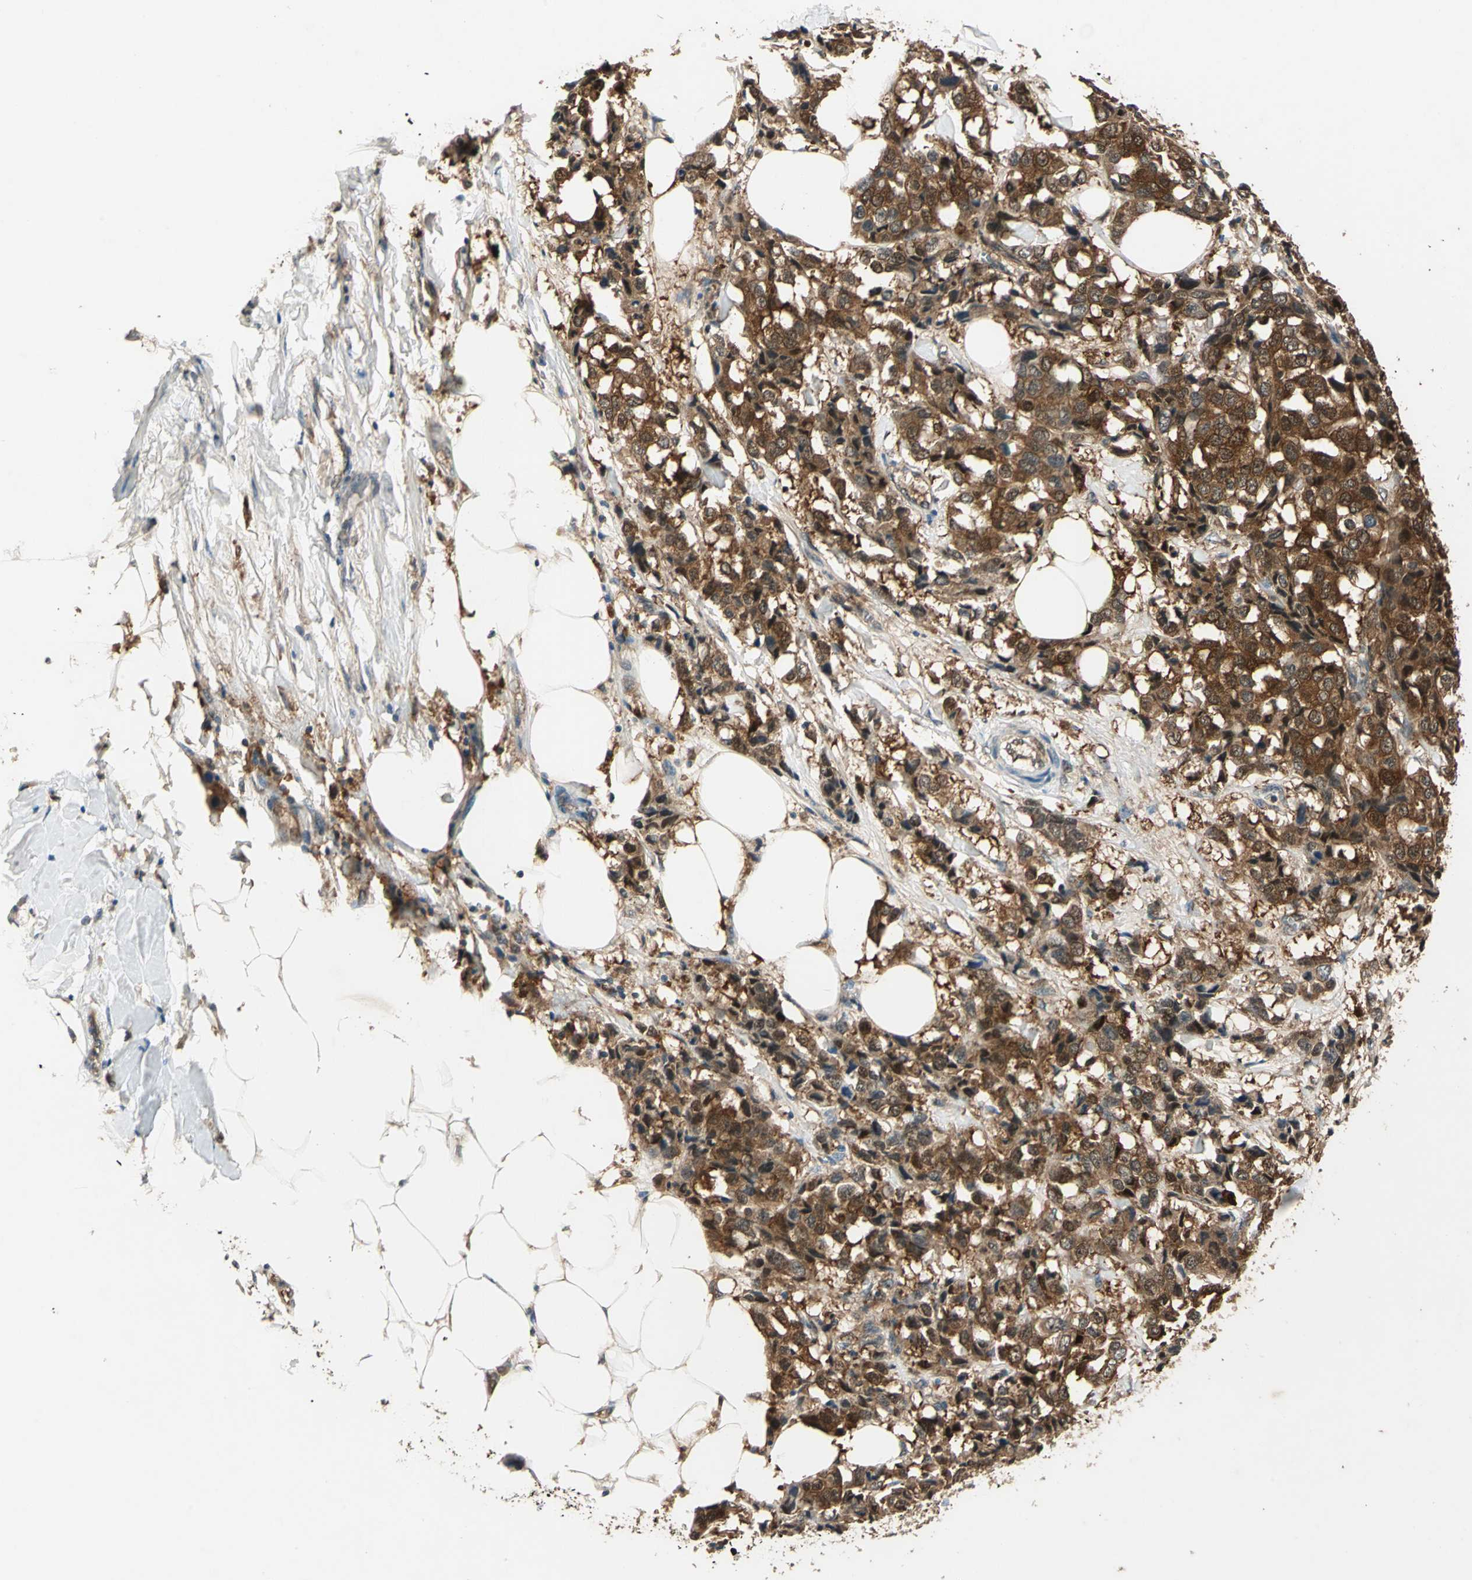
{"staining": {"intensity": "strong", "quantity": ">75%", "location": "cytoplasmic/membranous"}, "tissue": "breast cancer", "cell_type": "Tumor cells", "image_type": "cancer", "snomed": [{"axis": "morphology", "description": "Duct carcinoma"}, {"axis": "topography", "description": "Breast"}], "caption": "Breast intraductal carcinoma was stained to show a protein in brown. There is high levels of strong cytoplasmic/membranous positivity in about >75% of tumor cells.", "gene": "RRM2B", "patient": {"sex": "female", "age": 80}}